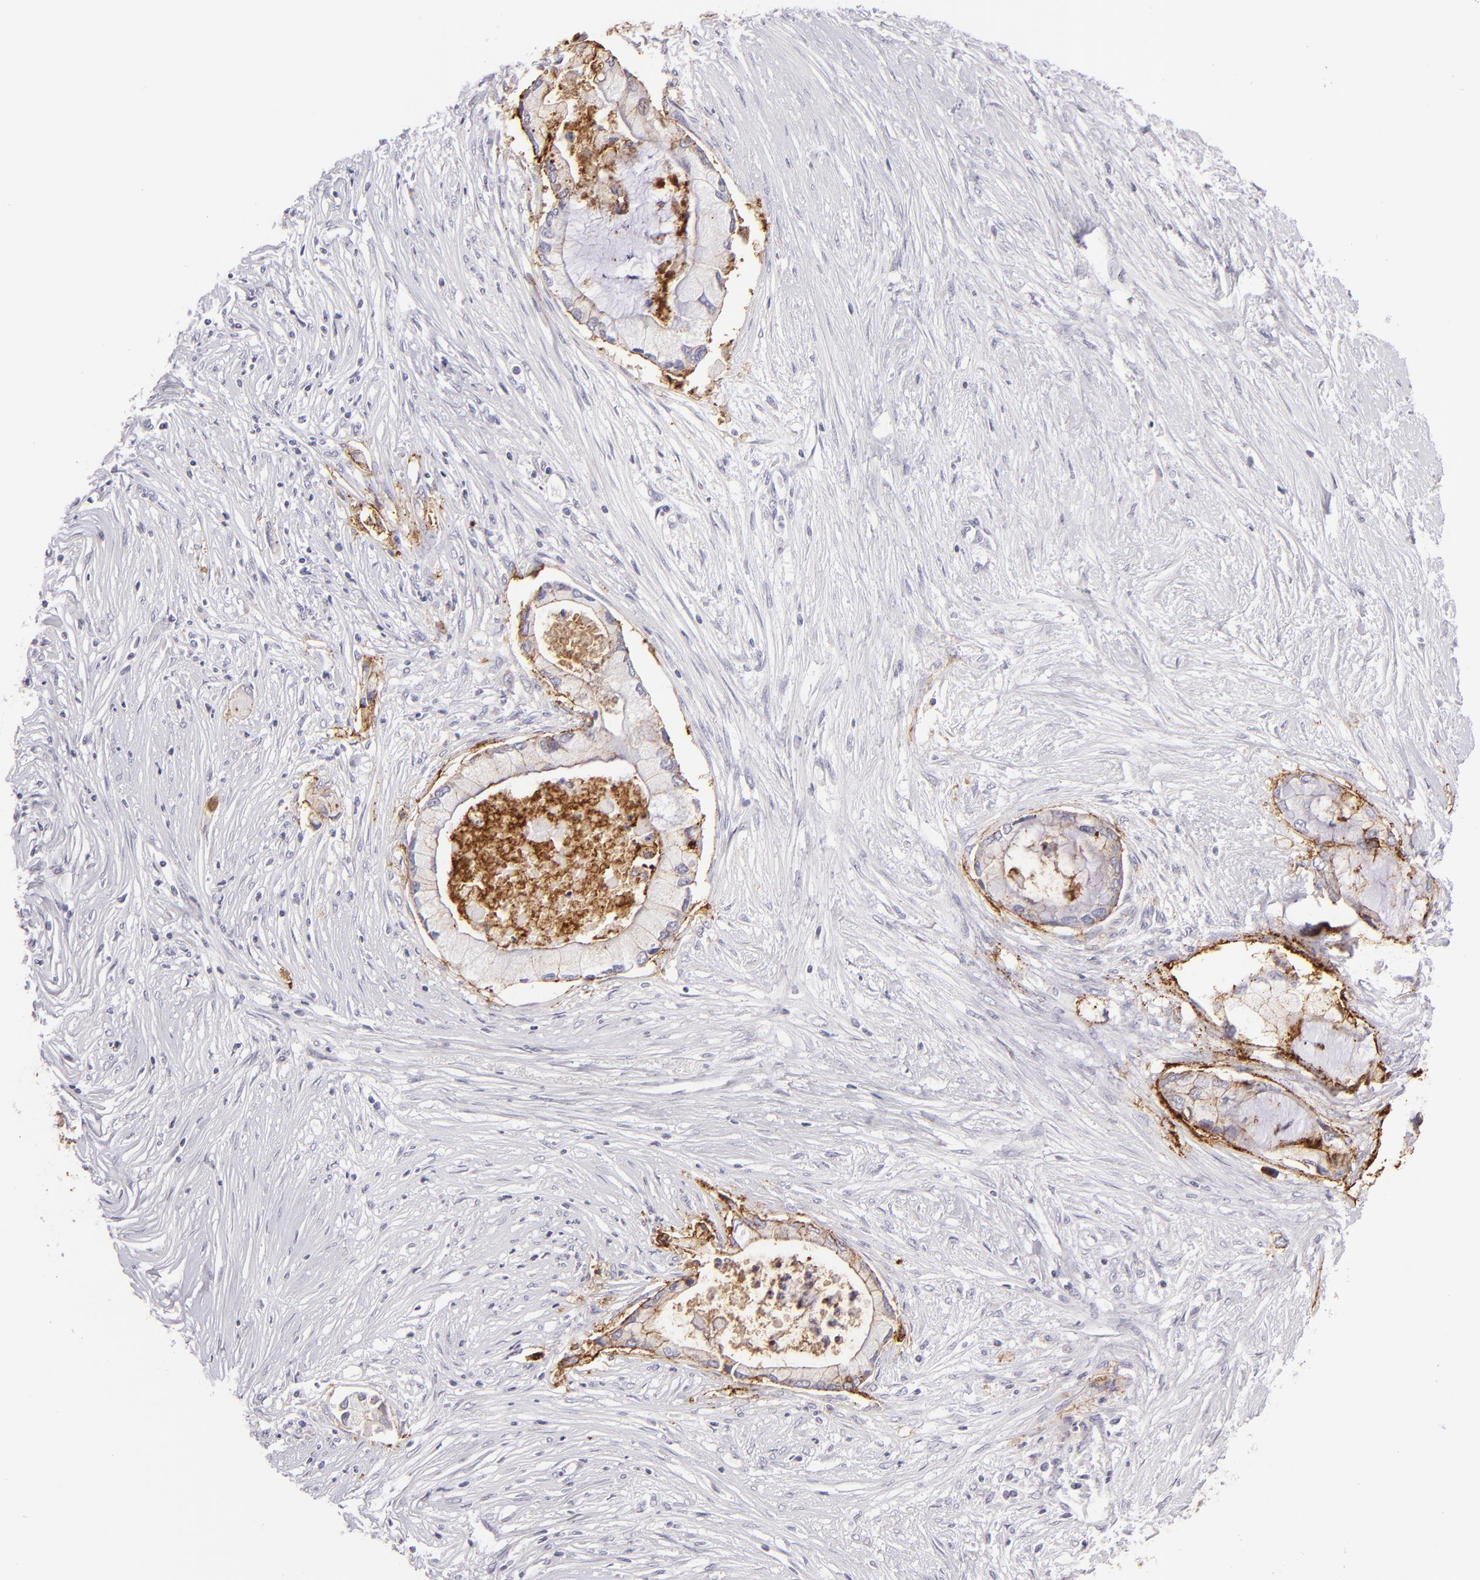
{"staining": {"intensity": "moderate", "quantity": ">75%", "location": "cytoplasmic/membranous"}, "tissue": "pancreatic cancer", "cell_type": "Tumor cells", "image_type": "cancer", "snomed": [{"axis": "morphology", "description": "Adenocarcinoma, NOS"}, {"axis": "topography", "description": "Pancreas"}], "caption": "A brown stain shows moderate cytoplasmic/membranous expression of a protein in pancreatic adenocarcinoma tumor cells. The staining is performed using DAB brown chromogen to label protein expression. The nuclei are counter-stained blue using hematoxylin.", "gene": "CLDN4", "patient": {"sex": "female", "age": 59}}